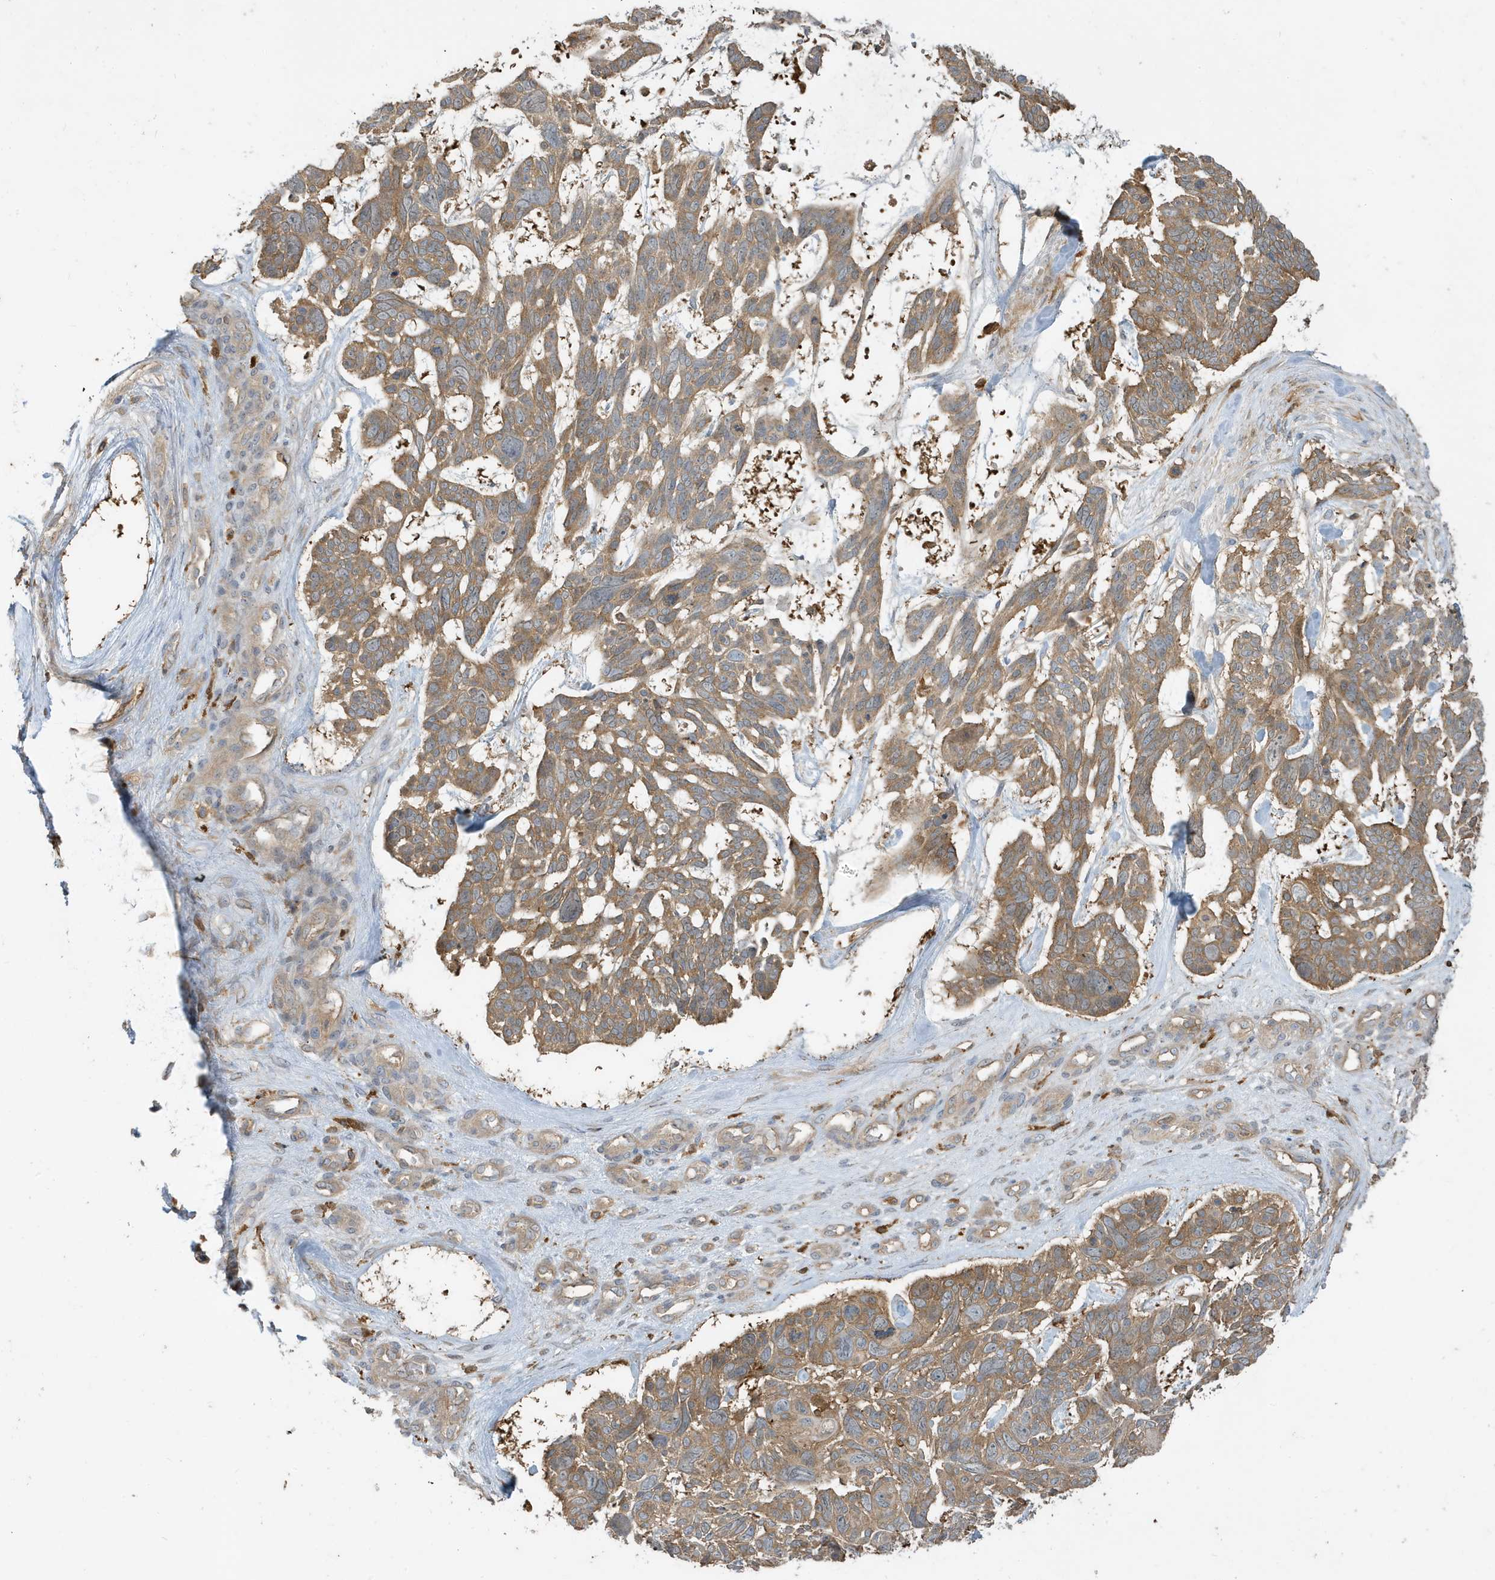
{"staining": {"intensity": "moderate", "quantity": ">75%", "location": "cytoplasmic/membranous"}, "tissue": "skin cancer", "cell_type": "Tumor cells", "image_type": "cancer", "snomed": [{"axis": "morphology", "description": "Basal cell carcinoma"}, {"axis": "topography", "description": "Skin"}], "caption": "High-magnification brightfield microscopy of skin cancer stained with DAB (brown) and counterstained with hematoxylin (blue). tumor cells exhibit moderate cytoplasmic/membranous staining is identified in approximately>75% of cells.", "gene": "ABTB1", "patient": {"sex": "male", "age": 88}}